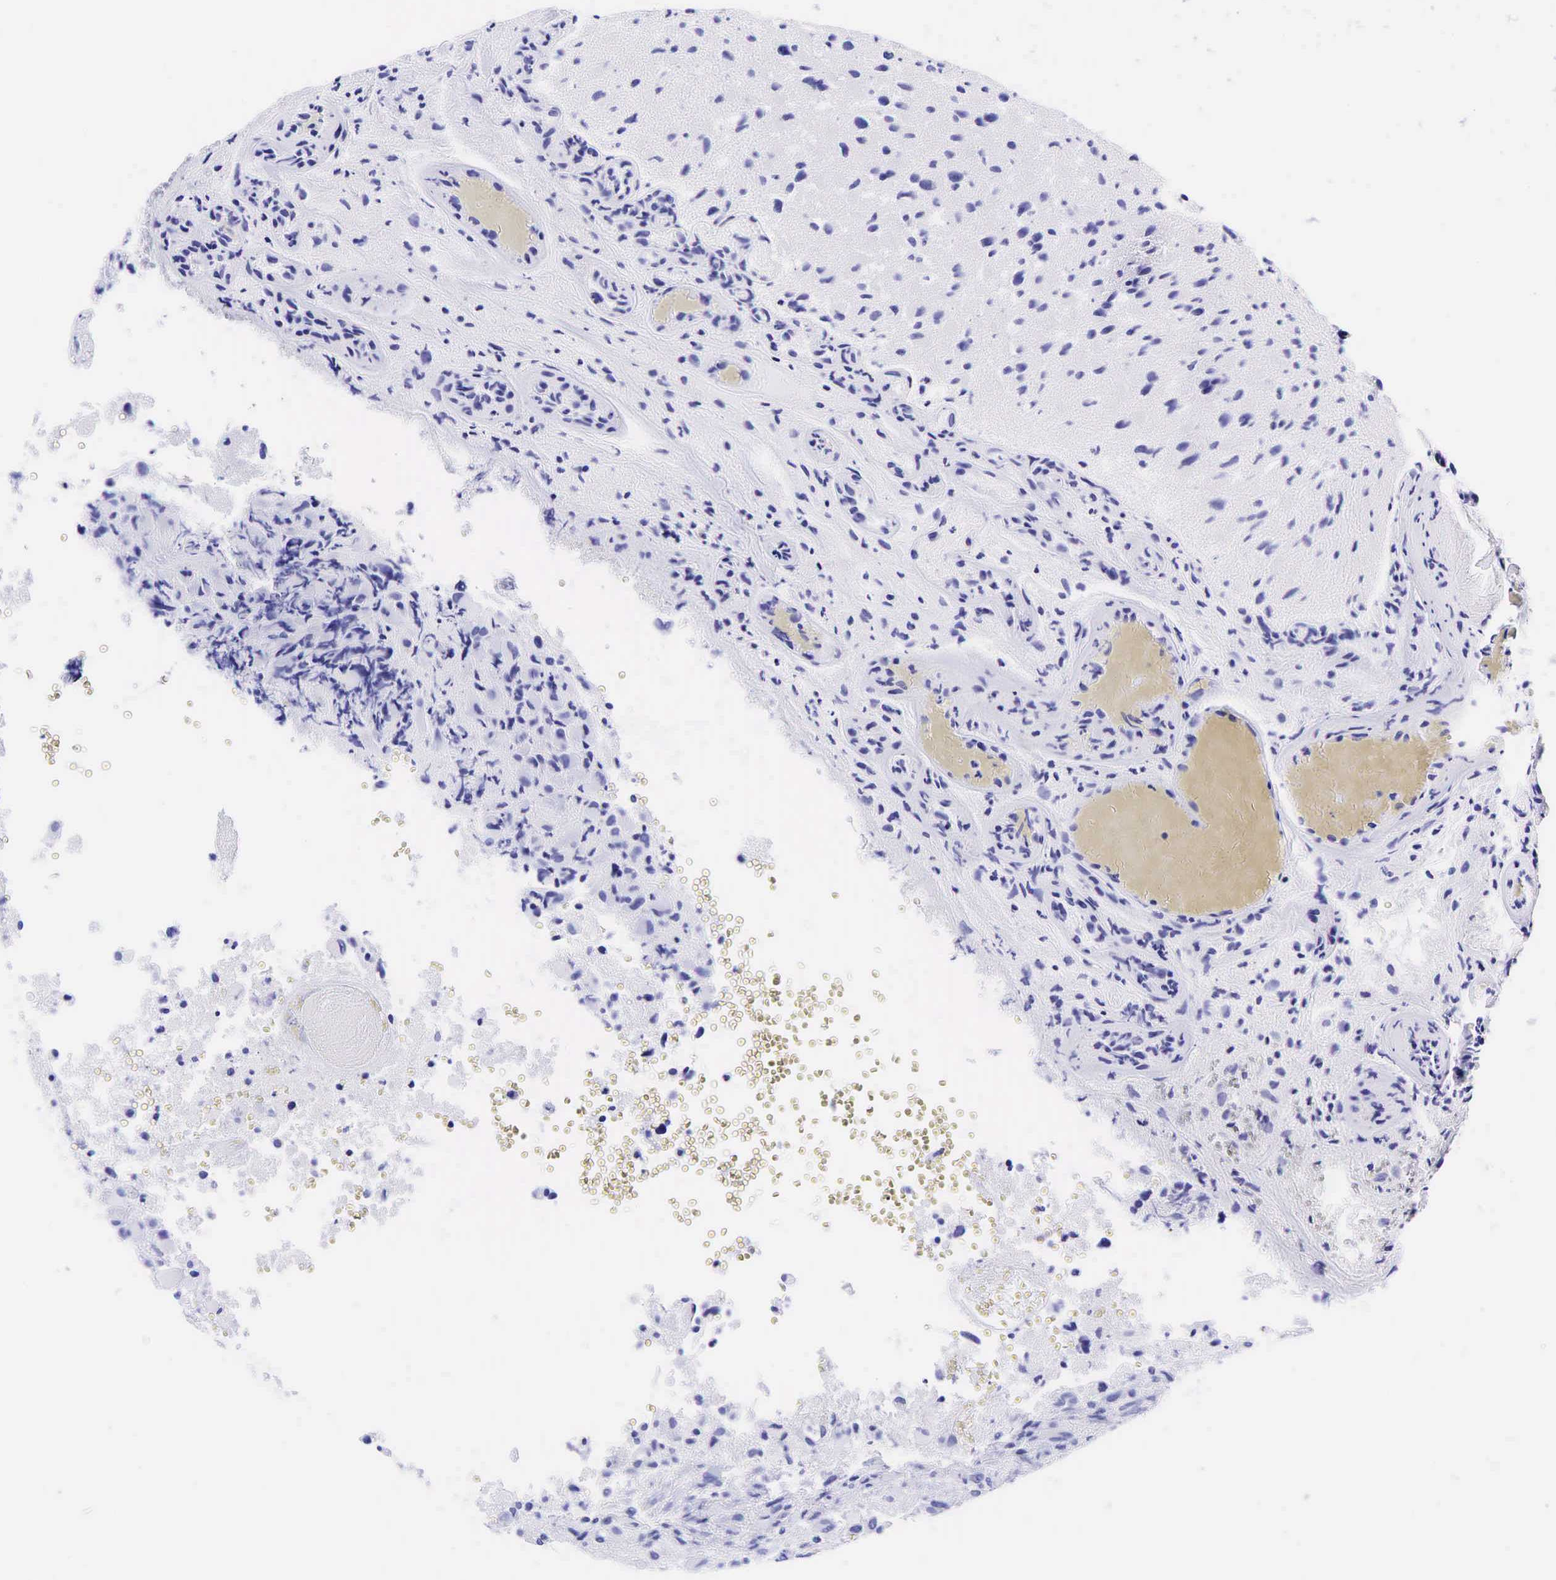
{"staining": {"intensity": "negative", "quantity": "none", "location": "none"}, "tissue": "glioma", "cell_type": "Tumor cells", "image_type": "cancer", "snomed": [{"axis": "morphology", "description": "Glioma, malignant, High grade"}, {"axis": "topography", "description": "Brain"}], "caption": "This is an IHC image of malignant high-grade glioma. There is no expression in tumor cells.", "gene": "GAST", "patient": {"sex": "male", "age": 69}}